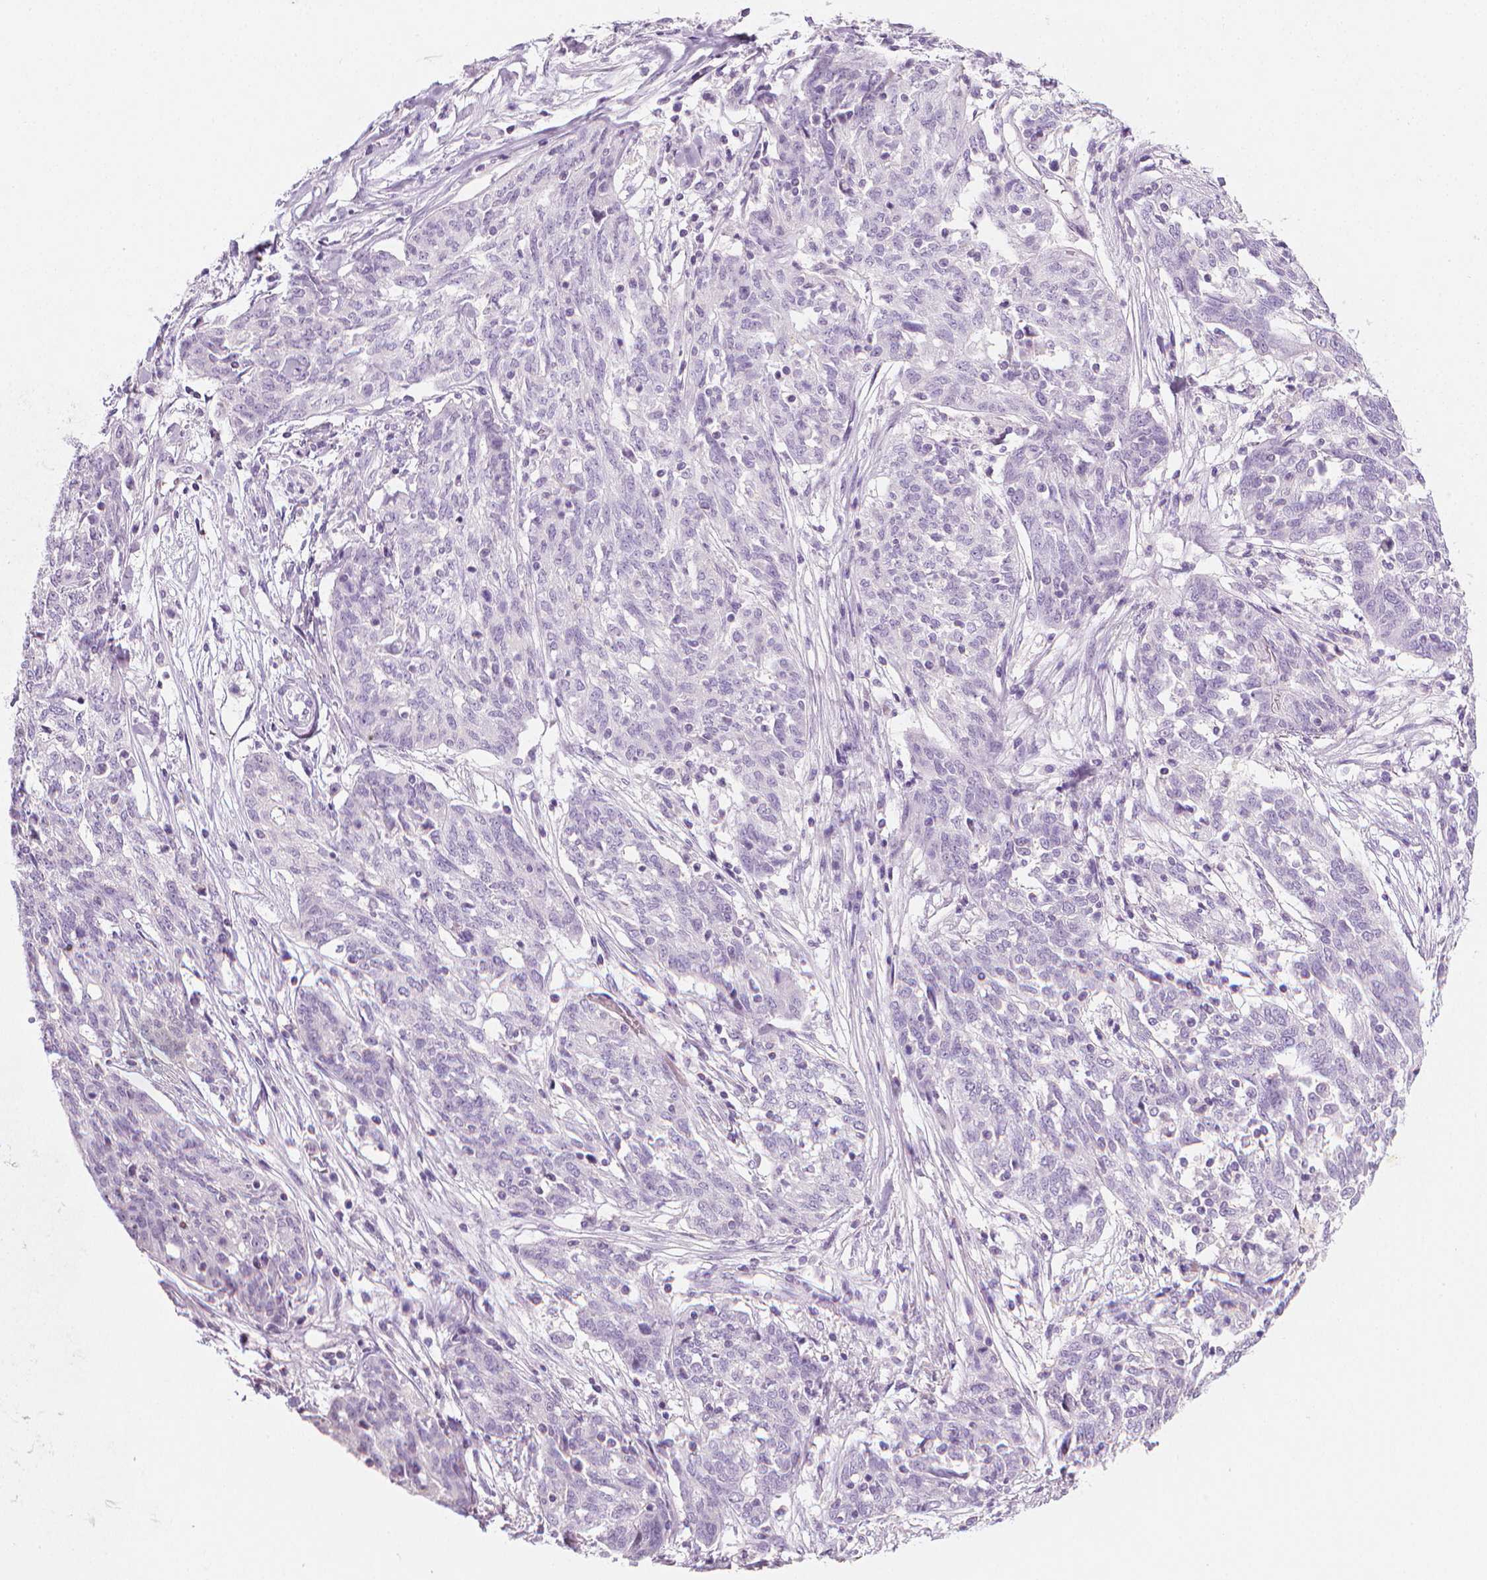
{"staining": {"intensity": "negative", "quantity": "none", "location": "none"}, "tissue": "ovarian cancer", "cell_type": "Tumor cells", "image_type": "cancer", "snomed": [{"axis": "morphology", "description": "Cystadenocarcinoma, serous, NOS"}, {"axis": "topography", "description": "Ovary"}], "caption": "This is an IHC image of human ovarian cancer (serous cystadenocarcinoma). There is no staining in tumor cells.", "gene": "DCAF8L1", "patient": {"sex": "female", "age": 67}}